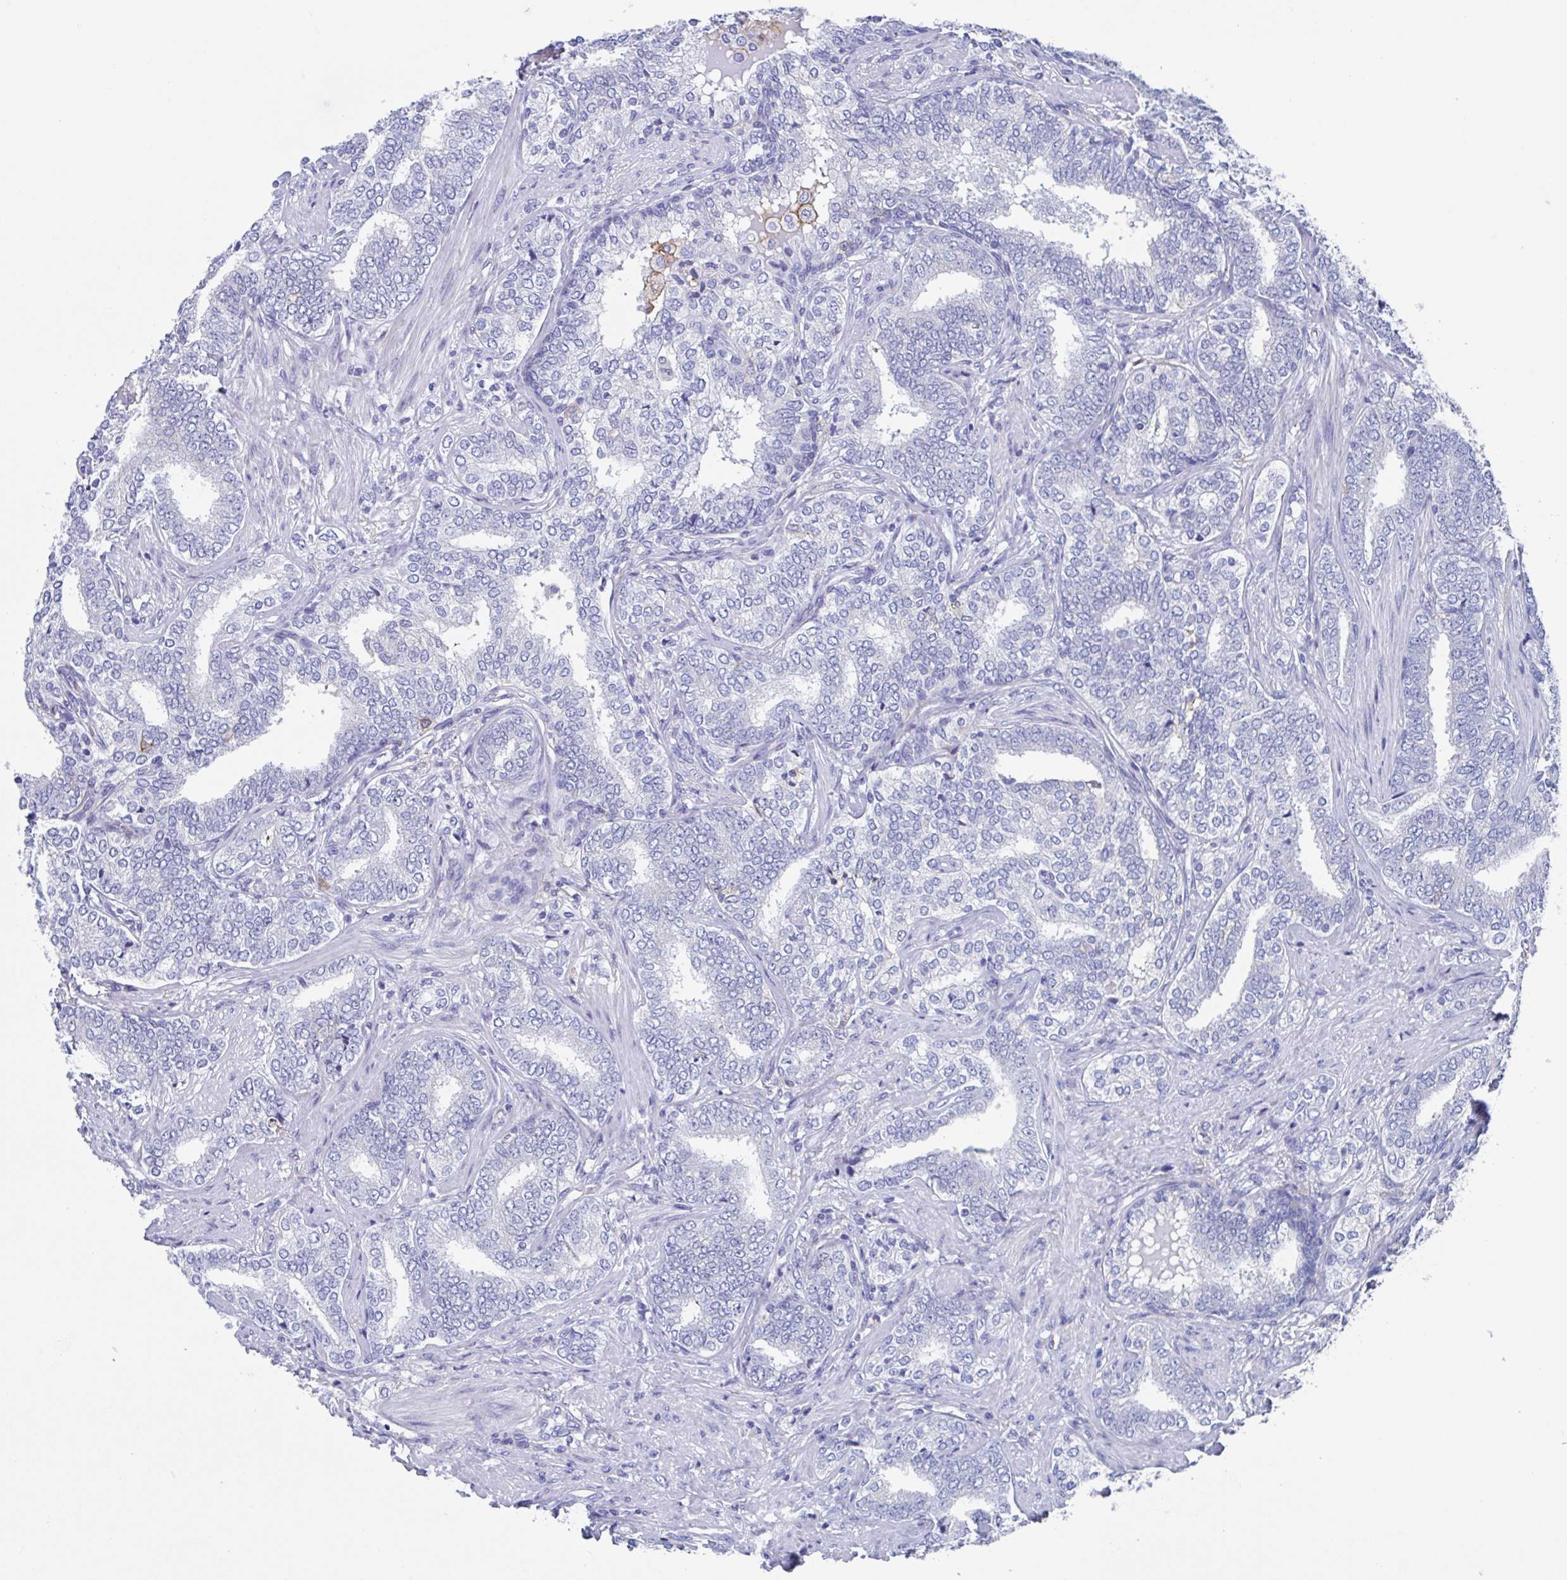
{"staining": {"intensity": "negative", "quantity": "none", "location": "none"}, "tissue": "prostate cancer", "cell_type": "Tumor cells", "image_type": "cancer", "snomed": [{"axis": "morphology", "description": "Adenocarcinoma, High grade"}, {"axis": "topography", "description": "Prostate"}], "caption": "A micrograph of human prostate adenocarcinoma (high-grade) is negative for staining in tumor cells.", "gene": "FCGR3A", "patient": {"sex": "male", "age": 72}}